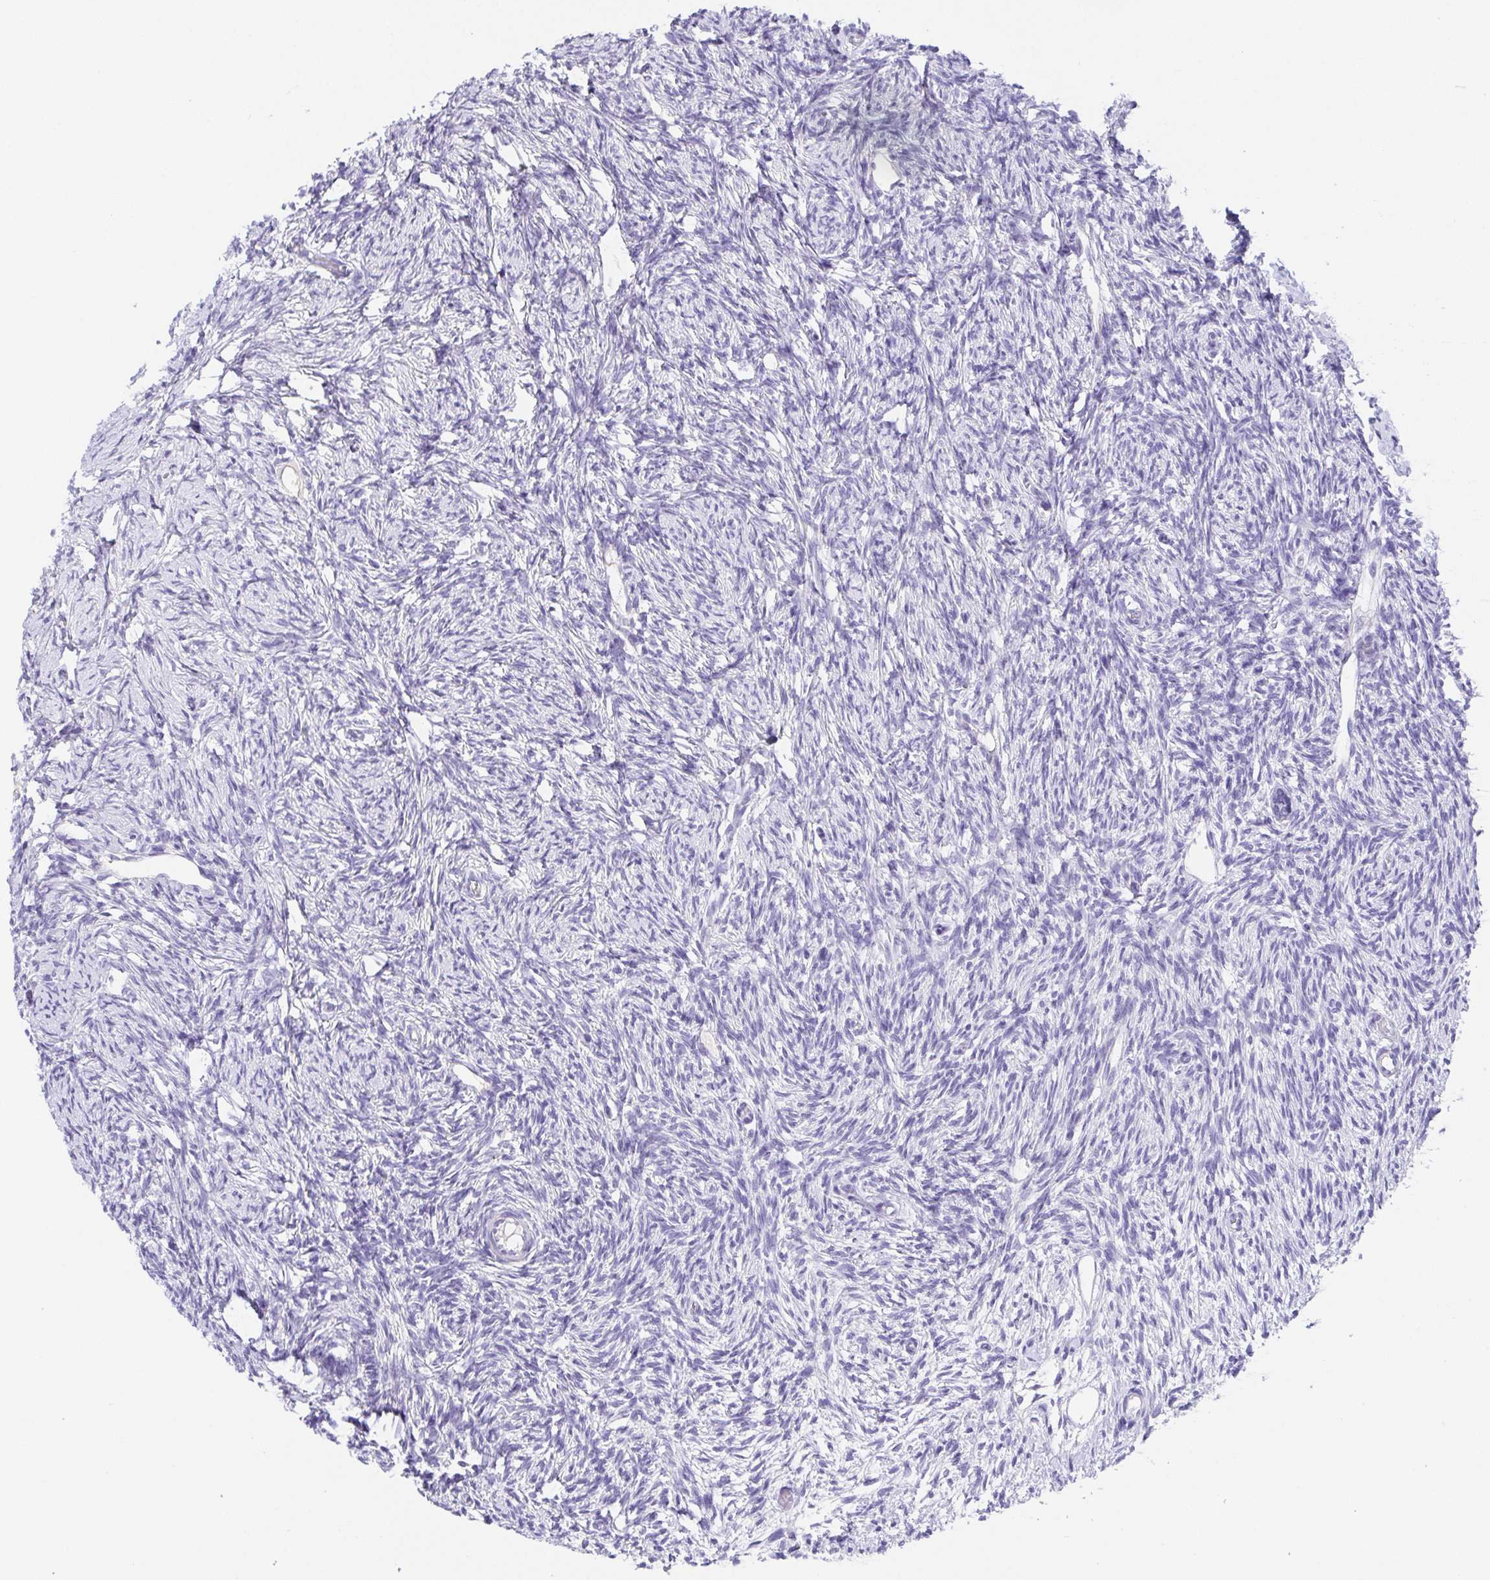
{"staining": {"intensity": "negative", "quantity": "none", "location": "none"}, "tissue": "ovary", "cell_type": "Follicle cells", "image_type": "normal", "snomed": [{"axis": "morphology", "description": "Normal tissue, NOS"}, {"axis": "topography", "description": "Ovary"}], "caption": "Ovary was stained to show a protein in brown. There is no significant positivity in follicle cells. (DAB immunohistochemistry (IHC) visualized using brightfield microscopy, high magnification).", "gene": "HAPLN2", "patient": {"sex": "female", "age": 33}}